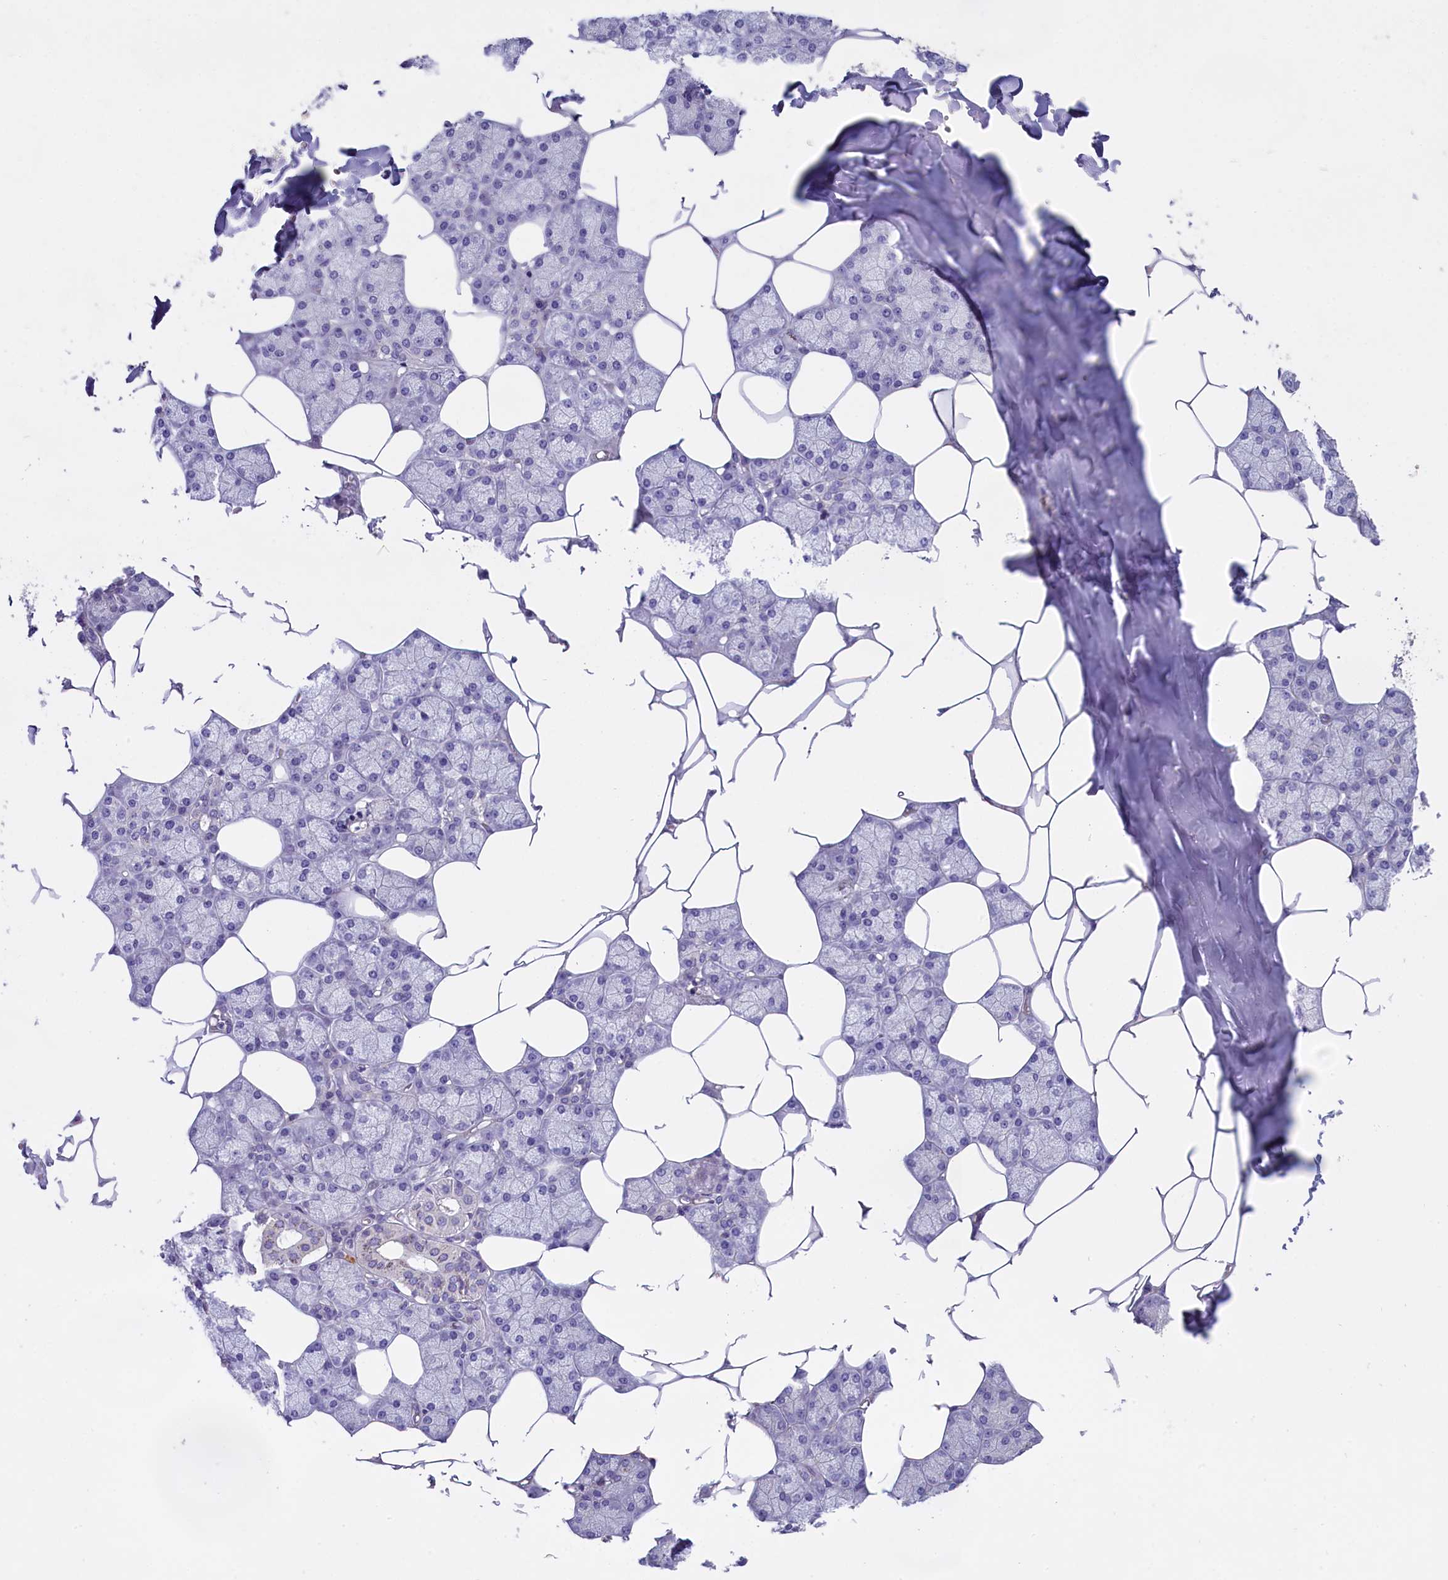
{"staining": {"intensity": "negative", "quantity": "none", "location": "none"}, "tissue": "salivary gland", "cell_type": "Glandular cells", "image_type": "normal", "snomed": [{"axis": "morphology", "description": "Normal tissue, NOS"}, {"axis": "topography", "description": "Salivary gland"}], "caption": "Glandular cells are negative for protein expression in benign human salivary gland. Brightfield microscopy of IHC stained with DAB (3,3'-diaminobenzidine) (brown) and hematoxylin (blue), captured at high magnification.", "gene": "ENPP6", "patient": {"sex": "male", "age": 62}}